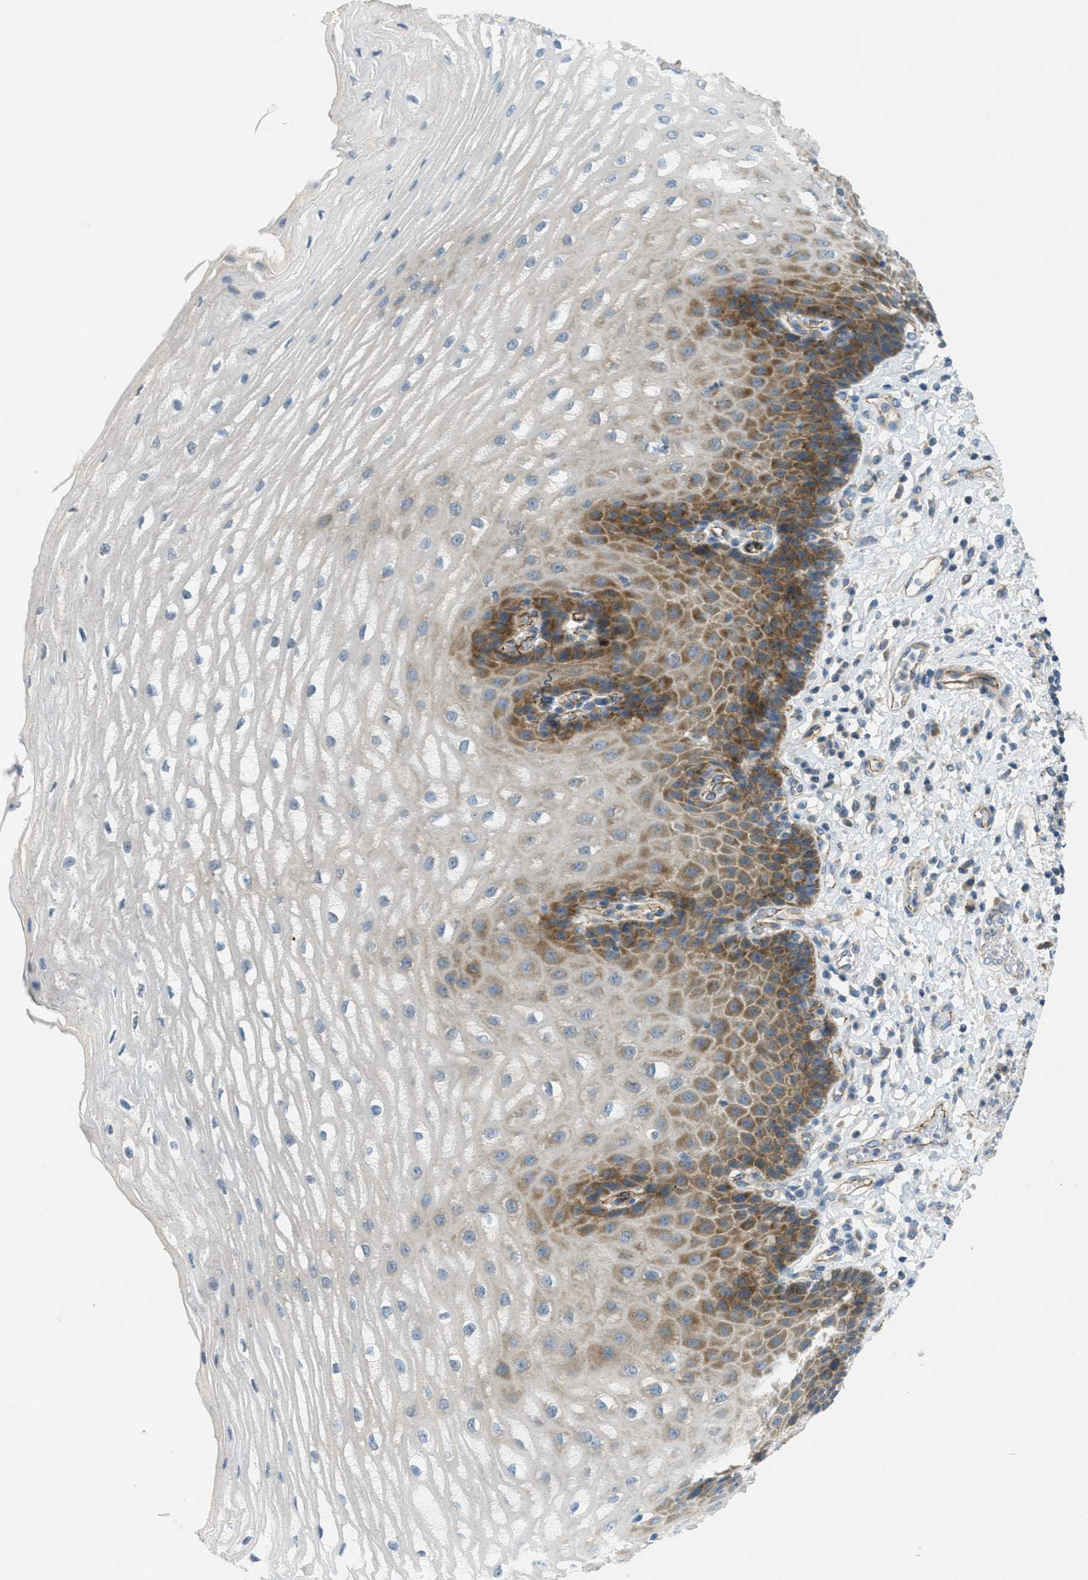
{"staining": {"intensity": "moderate", "quantity": "<25%", "location": "cytoplasmic/membranous"}, "tissue": "esophagus", "cell_type": "Squamous epithelial cells", "image_type": "normal", "snomed": [{"axis": "morphology", "description": "Normal tissue, NOS"}, {"axis": "topography", "description": "Esophagus"}], "caption": "Approximately <25% of squamous epithelial cells in unremarkable esophagus reveal moderate cytoplasmic/membranous protein positivity as visualized by brown immunohistochemical staining.", "gene": "JCAD", "patient": {"sex": "male", "age": 54}}